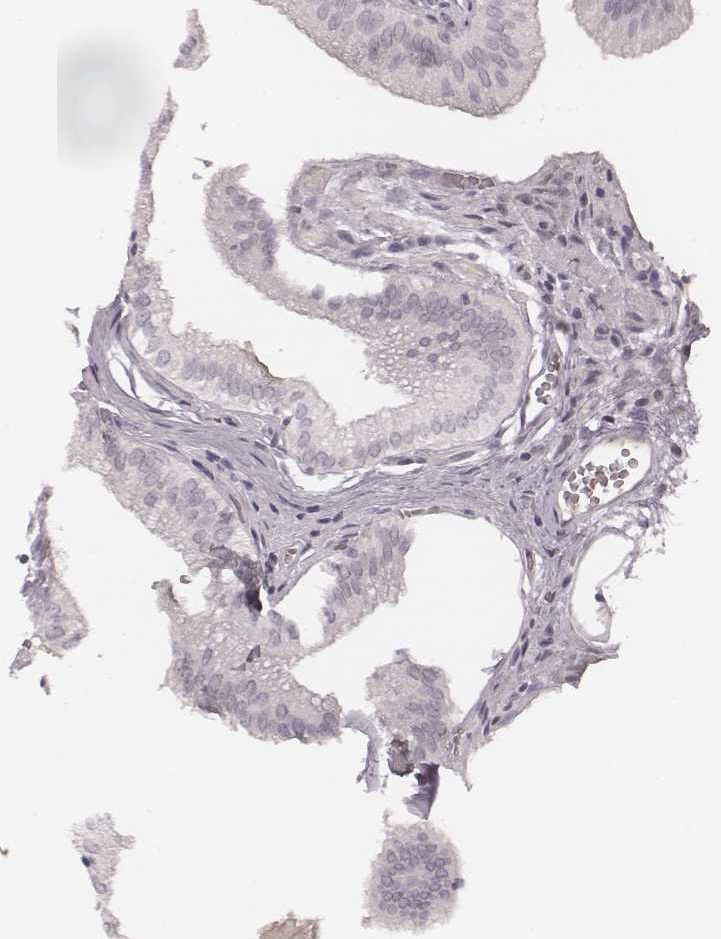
{"staining": {"intensity": "negative", "quantity": "none", "location": "none"}, "tissue": "gallbladder", "cell_type": "Glandular cells", "image_type": "normal", "snomed": [{"axis": "morphology", "description": "Normal tissue, NOS"}, {"axis": "topography", "description": "Gallbladder"}, {"axis": "topography", "description": "Peripheral nerve tissue"}], "caption": "The immunohistochemistry histopathology image has no significant staining in glandular cells of gallbladder. (Brightfield microscopy of DAB (3,3'-diaminobenzidine) IHC at high magnification).", "gene": "MSX1", "patient": {"sex": "male", "age": 17}}